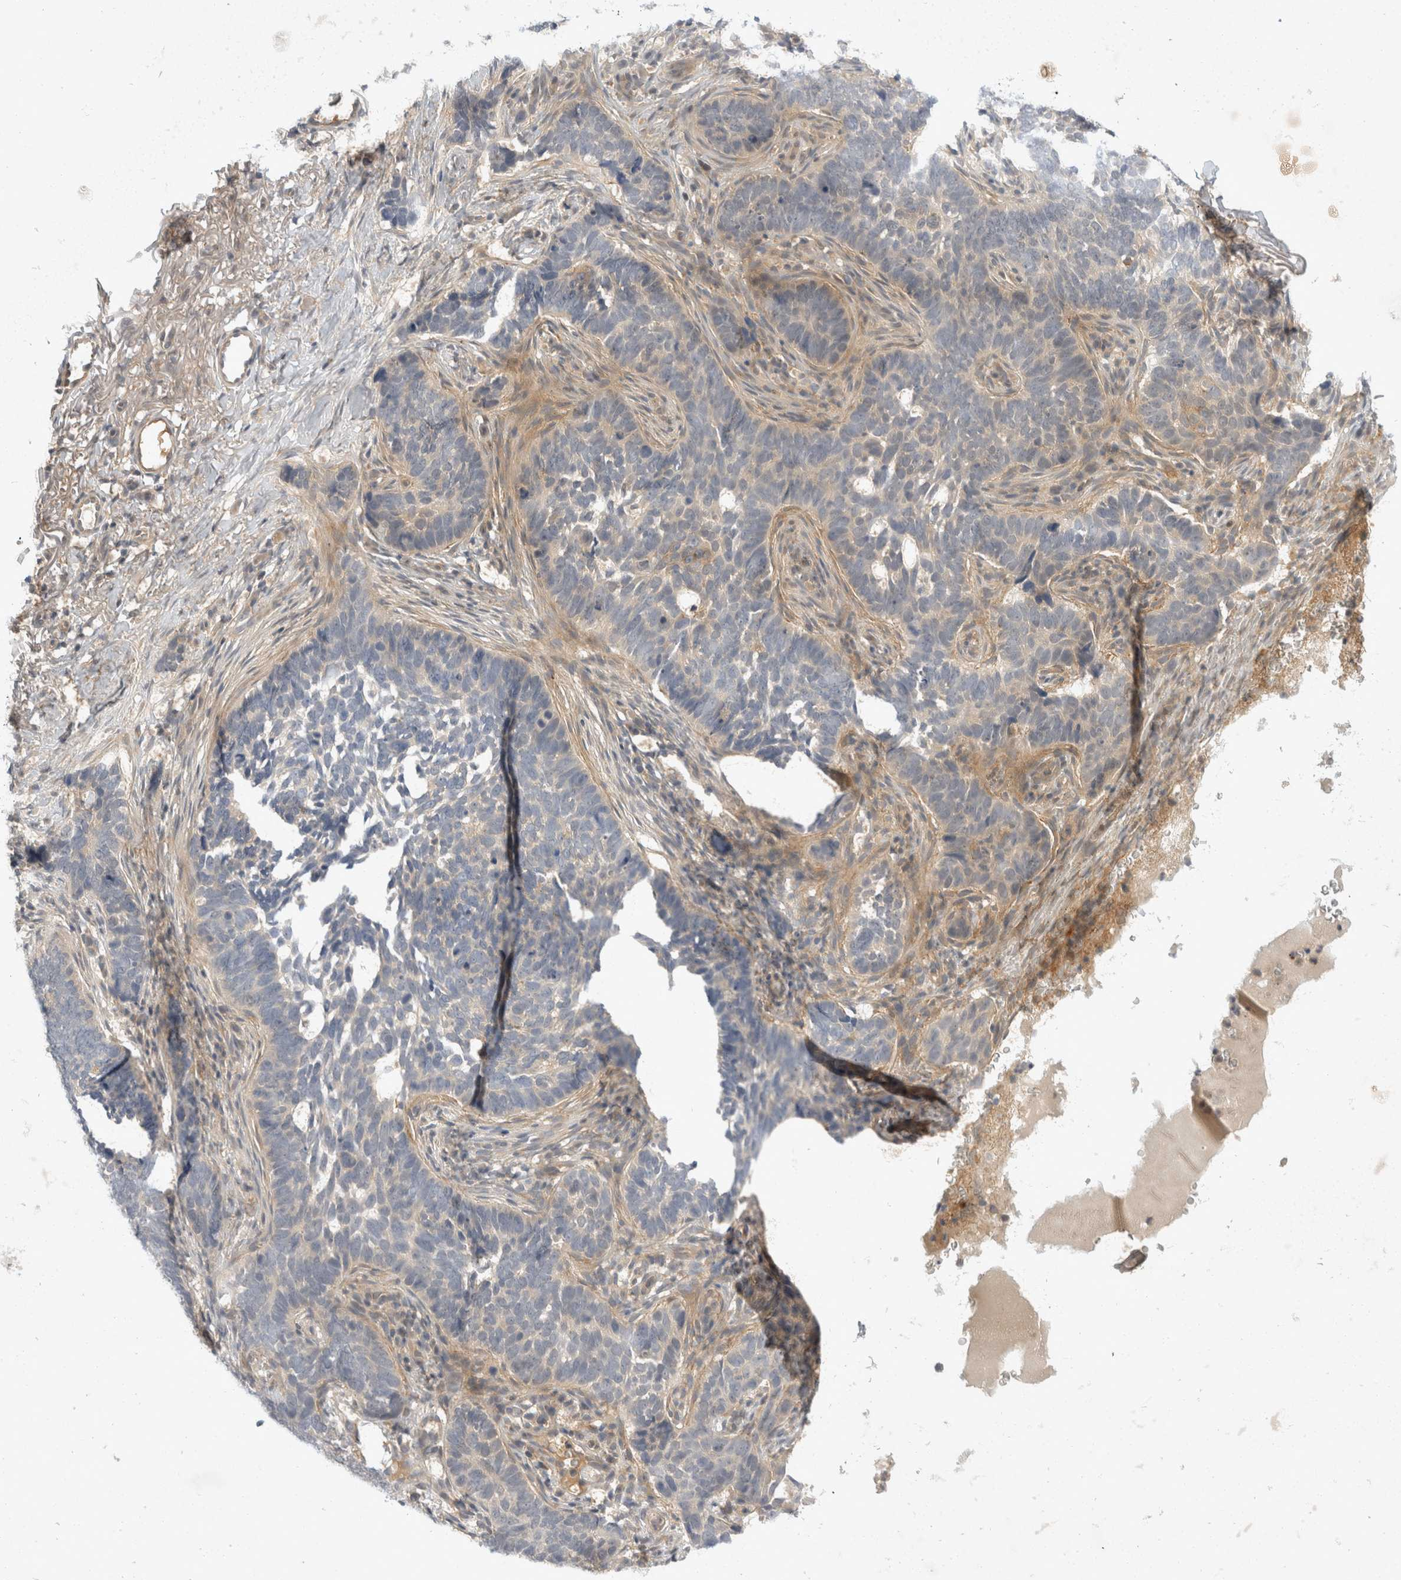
{"staining": {"intensity": "negative", "quantity": "none", "location": "none"}, "tissue": "skin cancer", "cell_type": "Tumor cells", "image_type": "cancer", "snomed": [{"axis": "morphology", "description": "Normal tissue, NOS"}, {"axis": "morphology", "description": "Basal cell carcinoma"}, {"axis": "topography", "description": "Skin"}], "caption": "This is an immunohistochemistry (IHC) image of skin cancer (basal cell carcinoma). There is no expression in tumor cells.", "gene": "TOM1L2", "patient": {"sex": "male", "age": 77}}